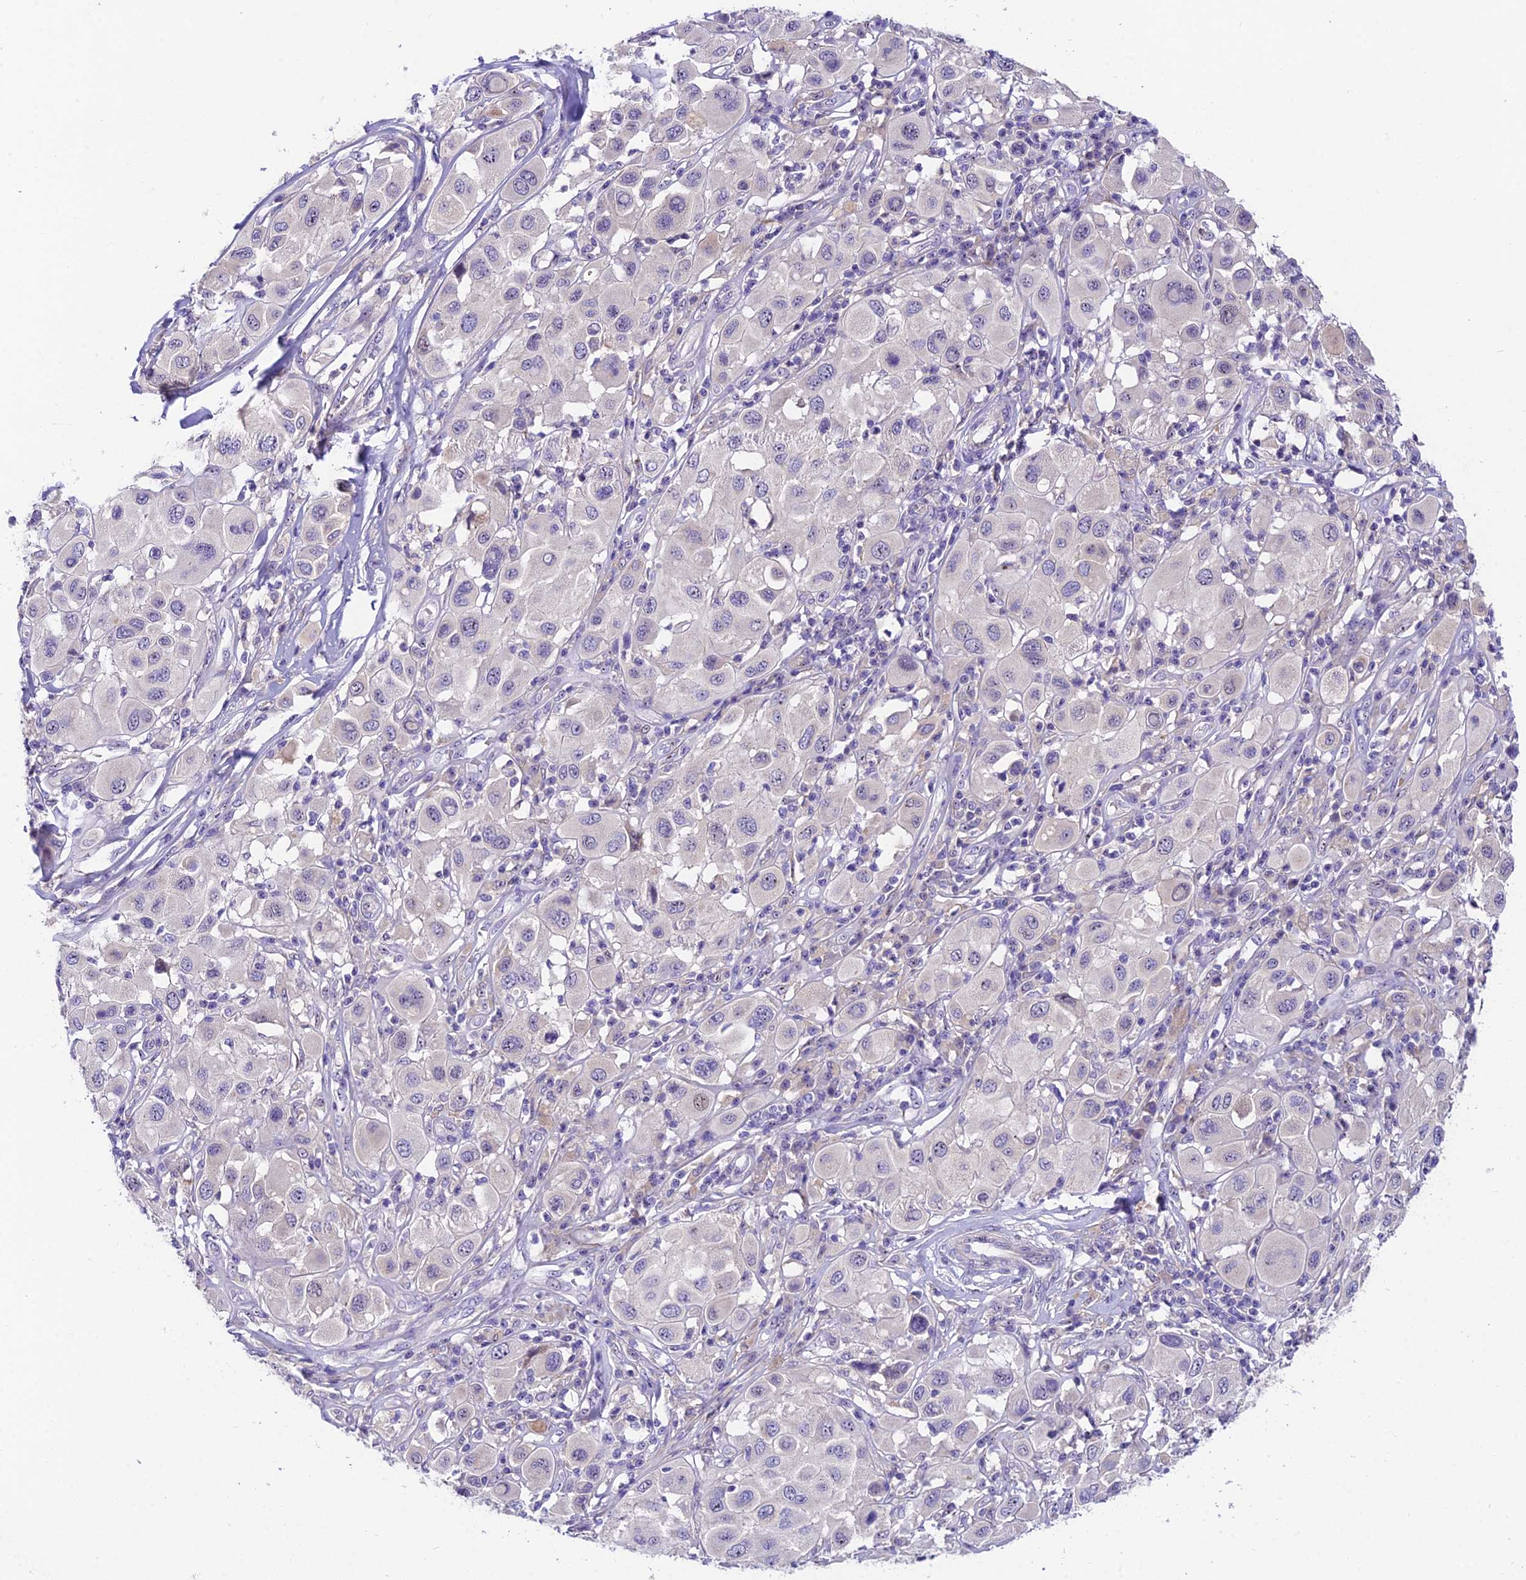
{"staining": {"intensity": "negative", "quantity": "none", "location": "none"}, "tissue": "melanoma", "cell_type": "Tumor cells", "image_type": "cancer", "snomed": [{"axis": "morphology", "description": "Malignant melanoma, Metastatic site"}, {"axis": "topography", "description": "Skin"}], "caption": "An image of malignant melanoma (metastatic site) stained for a protein demonstrates no brown staining in tumor cells.", "gene": "DUSP29", "patient": {"sex": "male", "age": 41}}